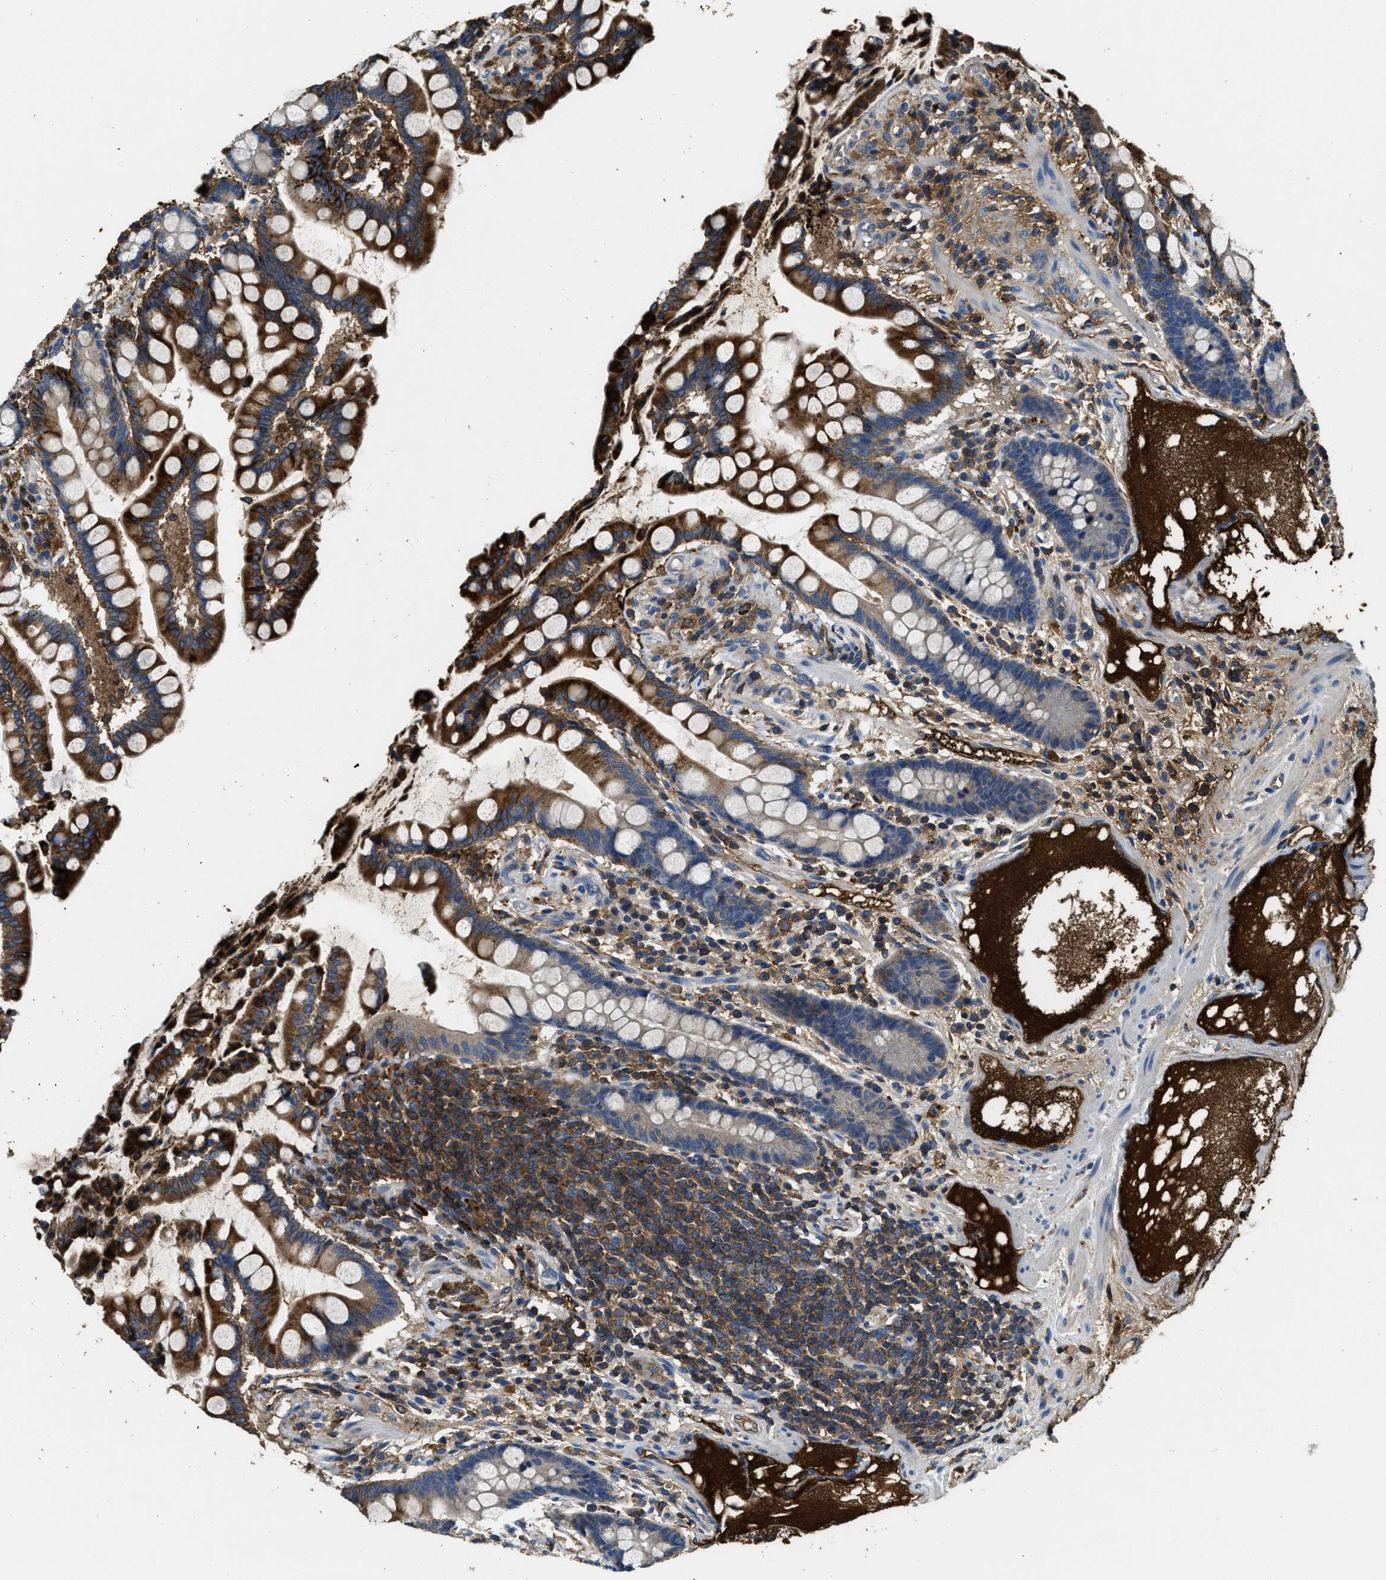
{"staining": {"intensity": "weak", "quantity": ">75%", "location": "cytoplasmic/membranous"}, "tissue": "colon", "cell_type": "Endothelial cells", "image_type": "normal", "snomed": [{"axis": "morphology", "description": "Normal tissue, NOS"}, {"axis": "topography", "description": "Colon"}], "caption": "An immunohistochemistry histopathology image of unremarkable tissue is shown. Protein staining in brown highlights weak cytoplasmic/membranous positivity in colon within endothelial cells.", "gene": "BLOC1S1", "patient": {"sex": "male", "age": 73}}